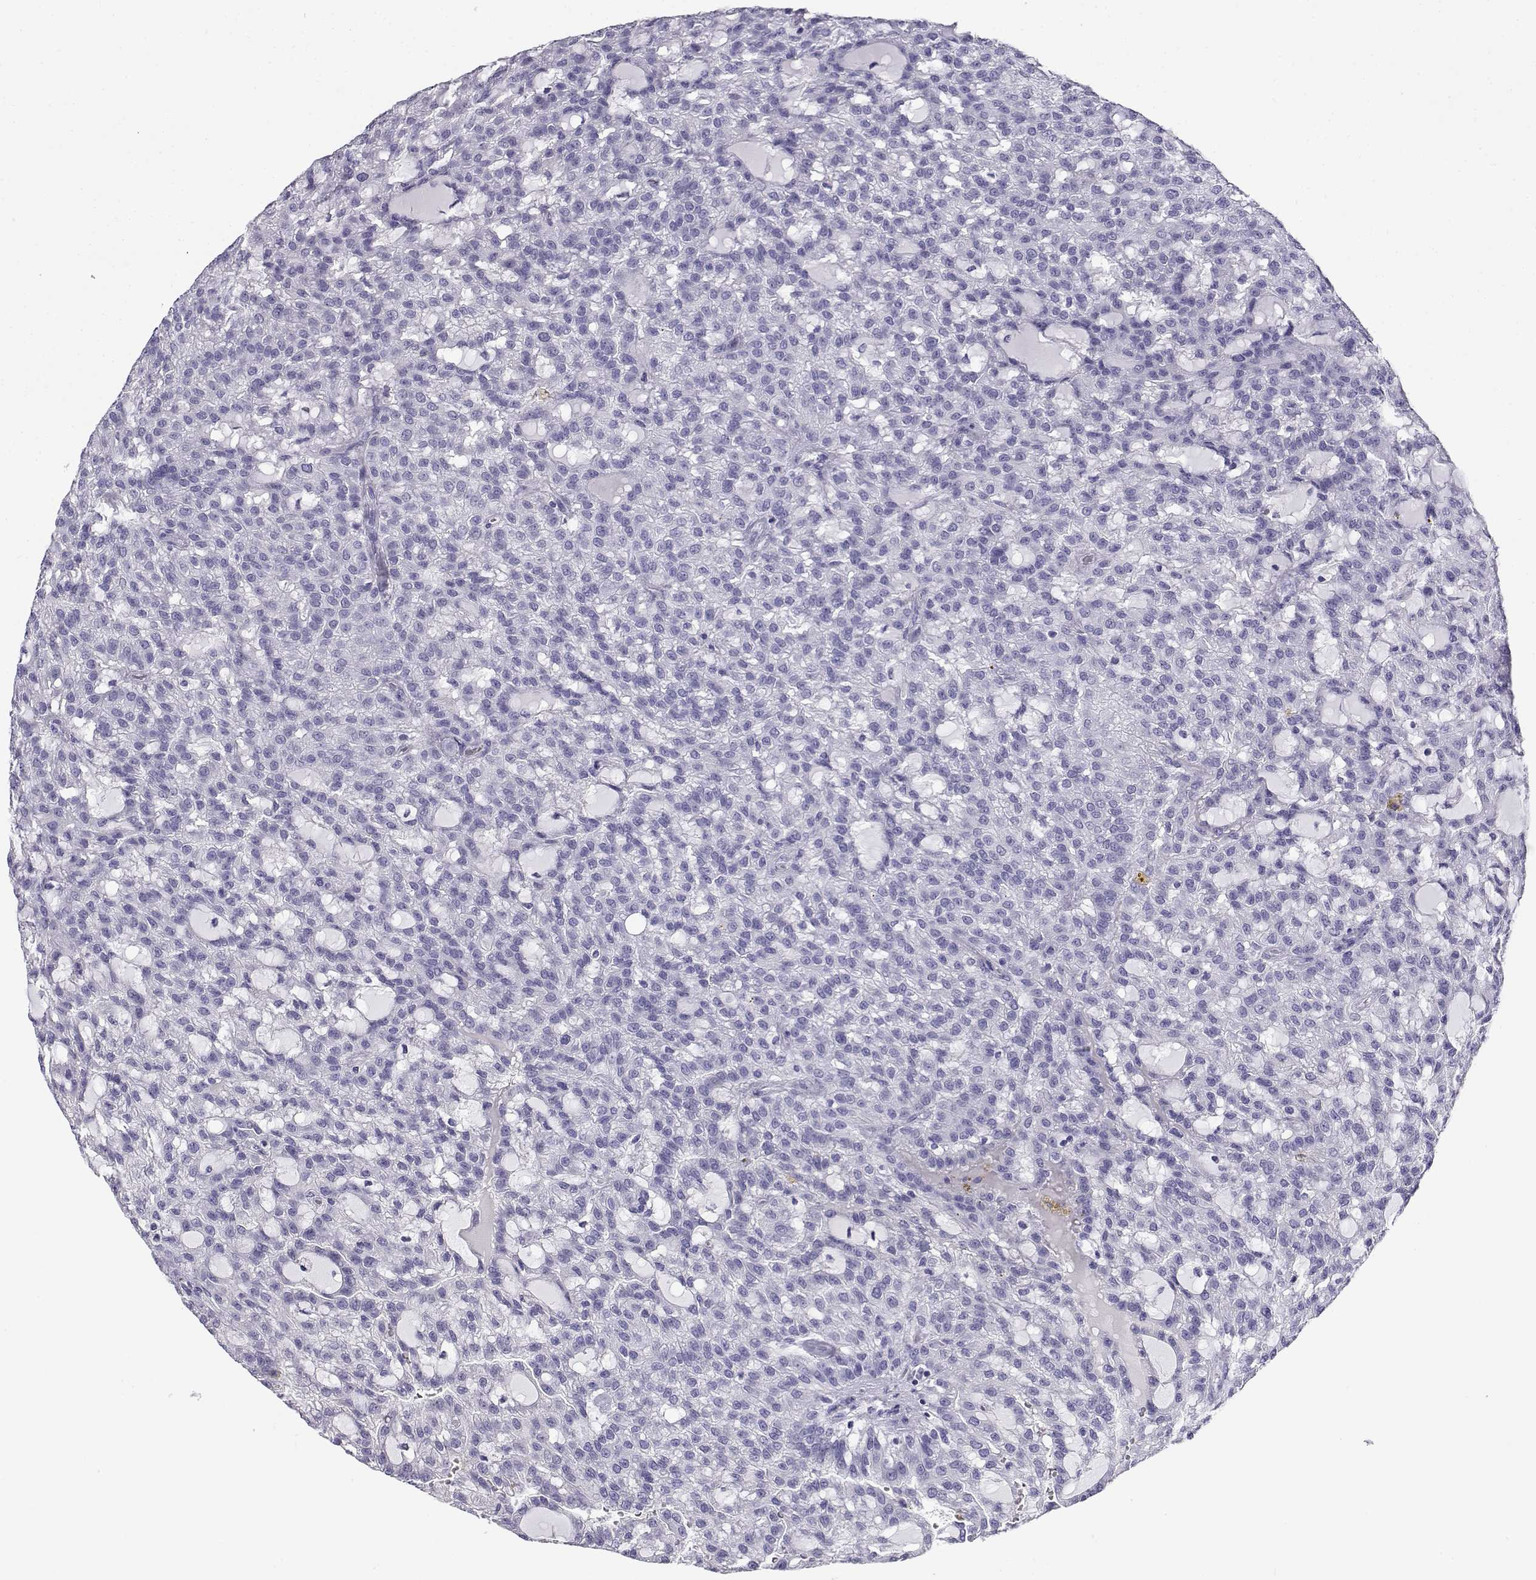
{"staining": {"intensity": "negative", "quantity": "none", "location": "none"}, "tissue": "renal cancer", "cell_type": "Tumor cells", "image_type": "cancer", "snomed": [{"axis": "morphology", "description": "Adenocarcinoma, NOS"}, {"axis": "topography", "description": "Kidney"}], "caption": "Human renal cancer (adenocarcinoma) stained for a protein using immunohistochemistry (IHC) shows no positivity in tumor cells.", "gene": "CABS1", "patient": {"sex": "male", "age": 63}}